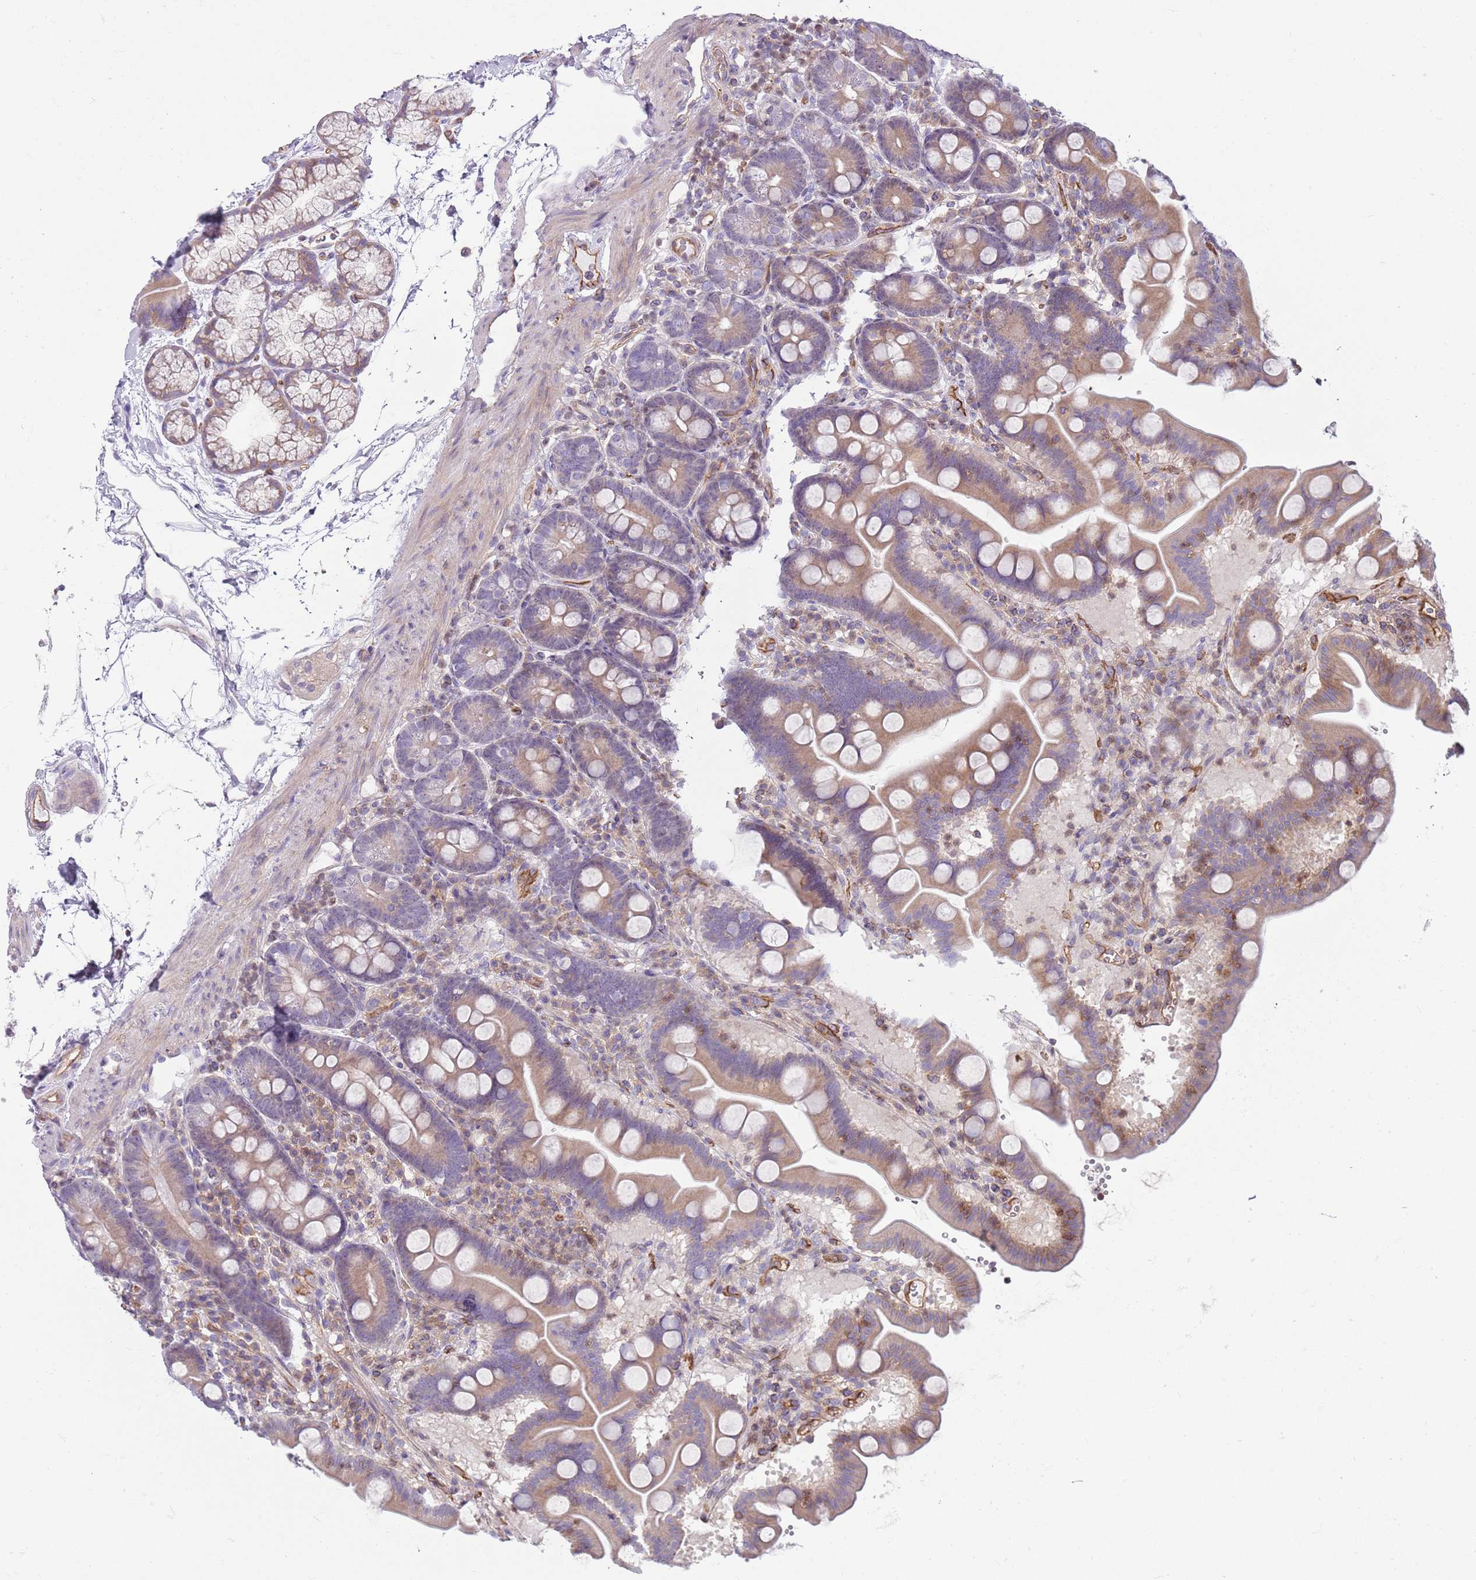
{"staining": {"intensity": "weak", "quantity": "25%-75%", "location": "cytoplasmic/membranous"}, "tissue": "duodenum", "cell_type": "Glandular cells", "image_type": "normal", "snomed": [{"axis": "morphology", "description": "Normal tissue, NOS"}, {"axis": "topography", "description": "Duodenum"}], "caption": "A low amount of weak cytoplasmic/membranous positivity is appreciated in about 25%-75% of glandular cells in benign duodenum.", "gene": "GNAI1", "patient": {"sex": "male", "age": 54}}